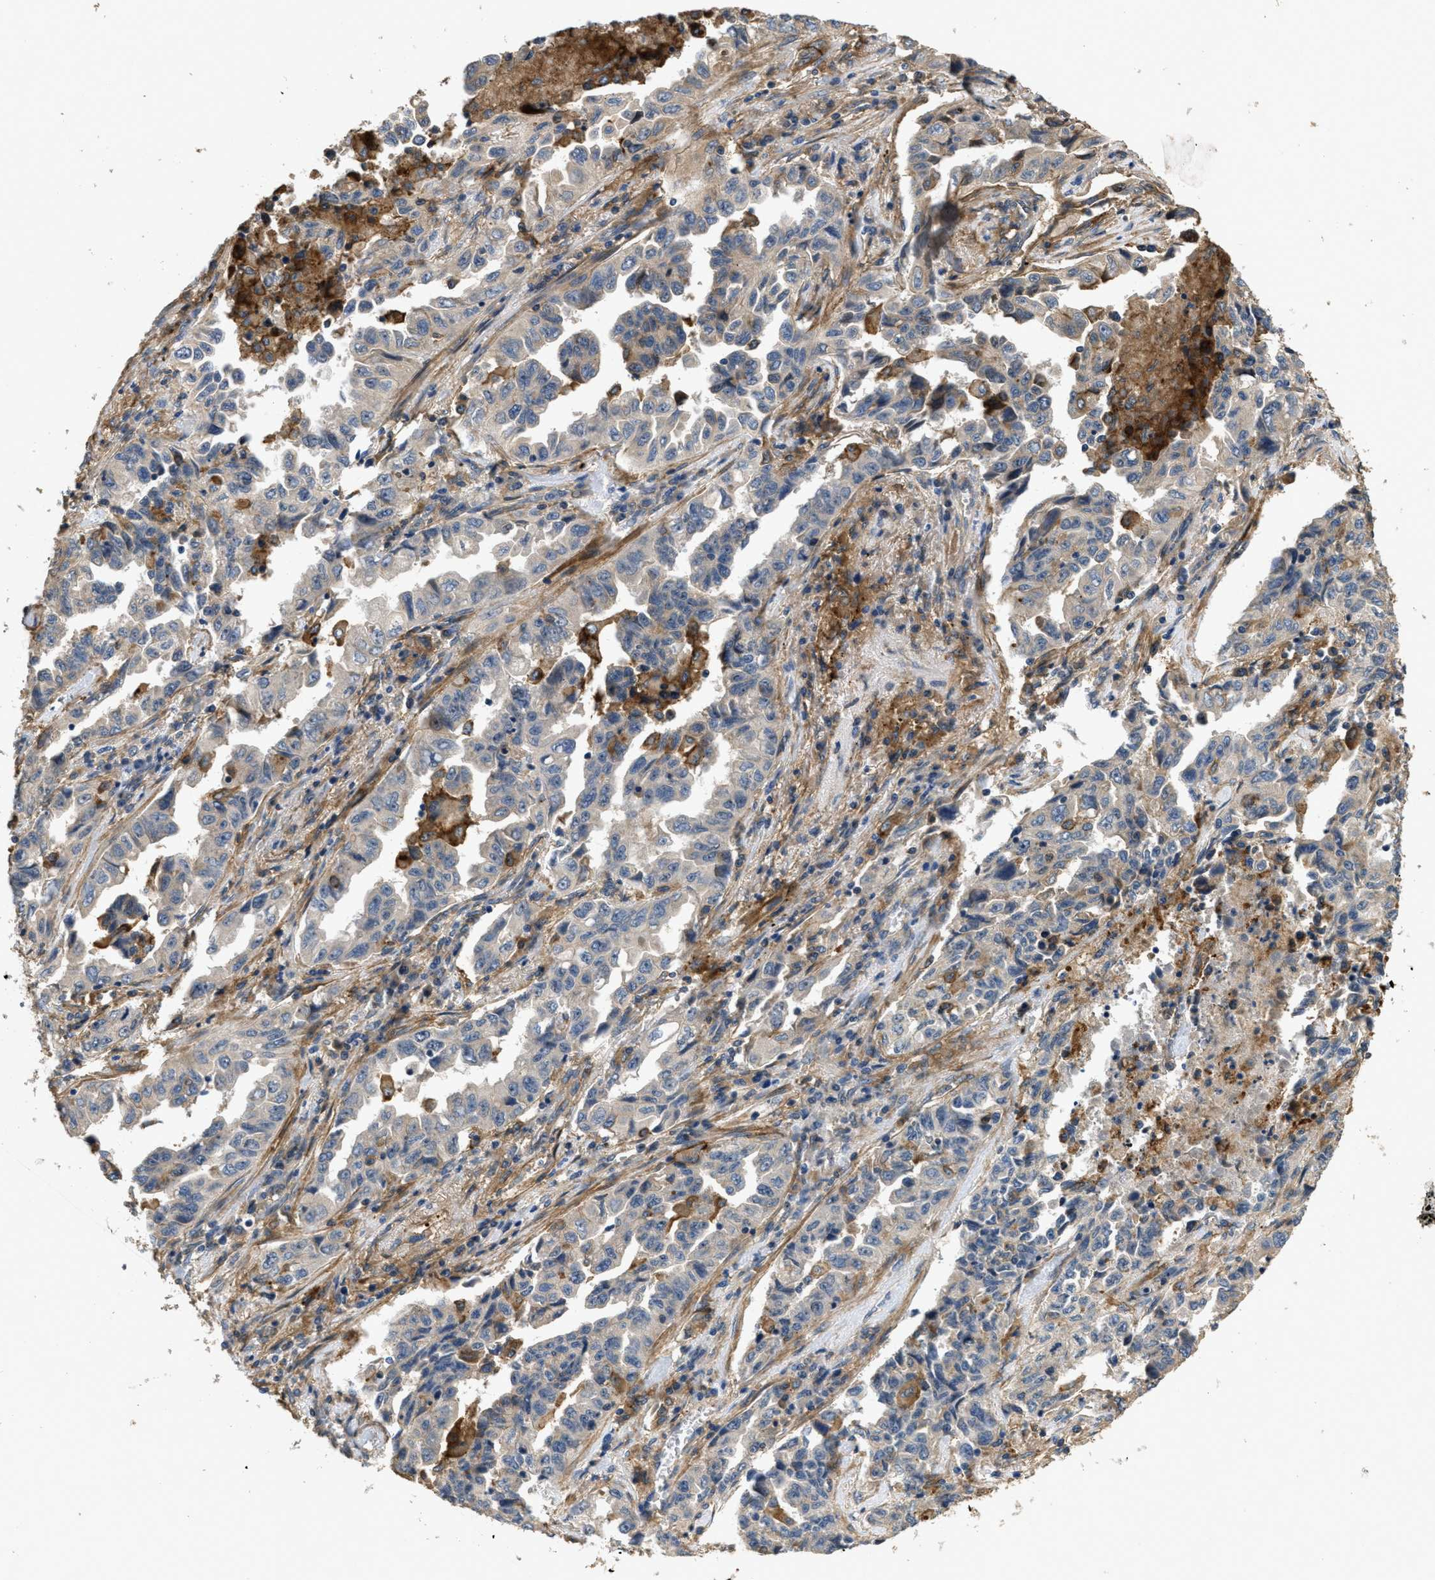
{"staining": {"intensity": "weak", "quantity": "<25%", "location": "cytoplasmic/membranous"}, "tissue": "lung cancer", "cell_type": "Tumor cells", "image_type": "cancer", "snomed": [{"axis": "morphology", "description": "Adenocarcinoma, NOS"}, {"axis": "topography", "description": "Lung"}], "caption": "Adenocarcinoma (lung) stained for a protein using immunohistochemistry shows no expression tumor cells.", "gene": "OSMR", "patient": {"sex": "female", "age": 51}}